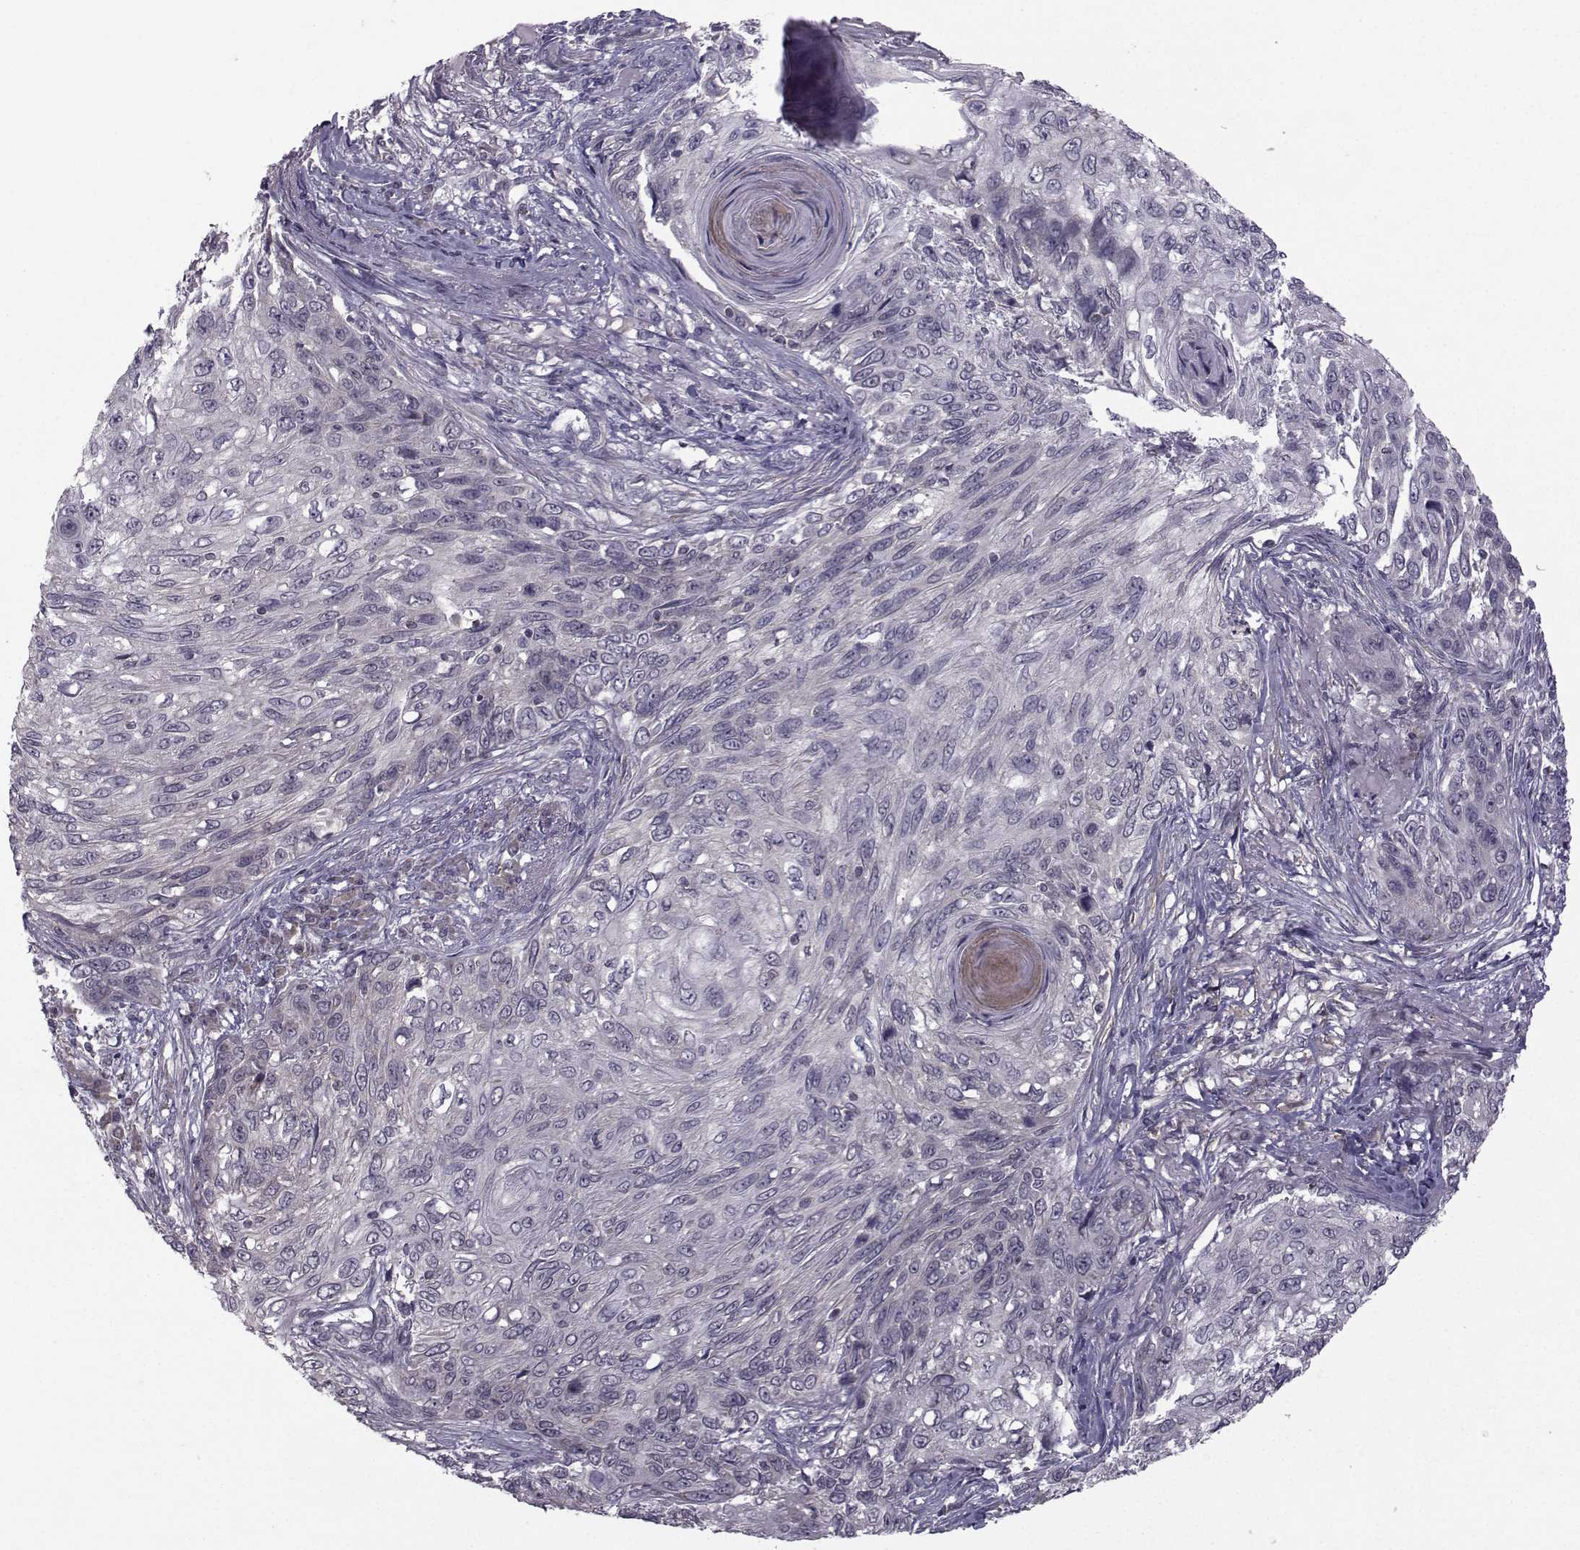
{"staining": {"intensity": "negative", "quantity": "none", "location": "none"}, "tissue": "skin cancer", "cell_type": "Tumor cells", "image_type": "cancer", "snomed": [{"axis": "morphology", "description": "Squamous cell carcinoma, NOS"}, {"axis": "topography", "description": "Skin"}], "caption": "This image is of skin squamous cell carcinoma stained with IHC to label a protein in brown with the nuclei are counter-stained blue. There is no positivity in tumor cells.", "gene": "FDXR", "patient": {"sex": "male", "age": 92}}